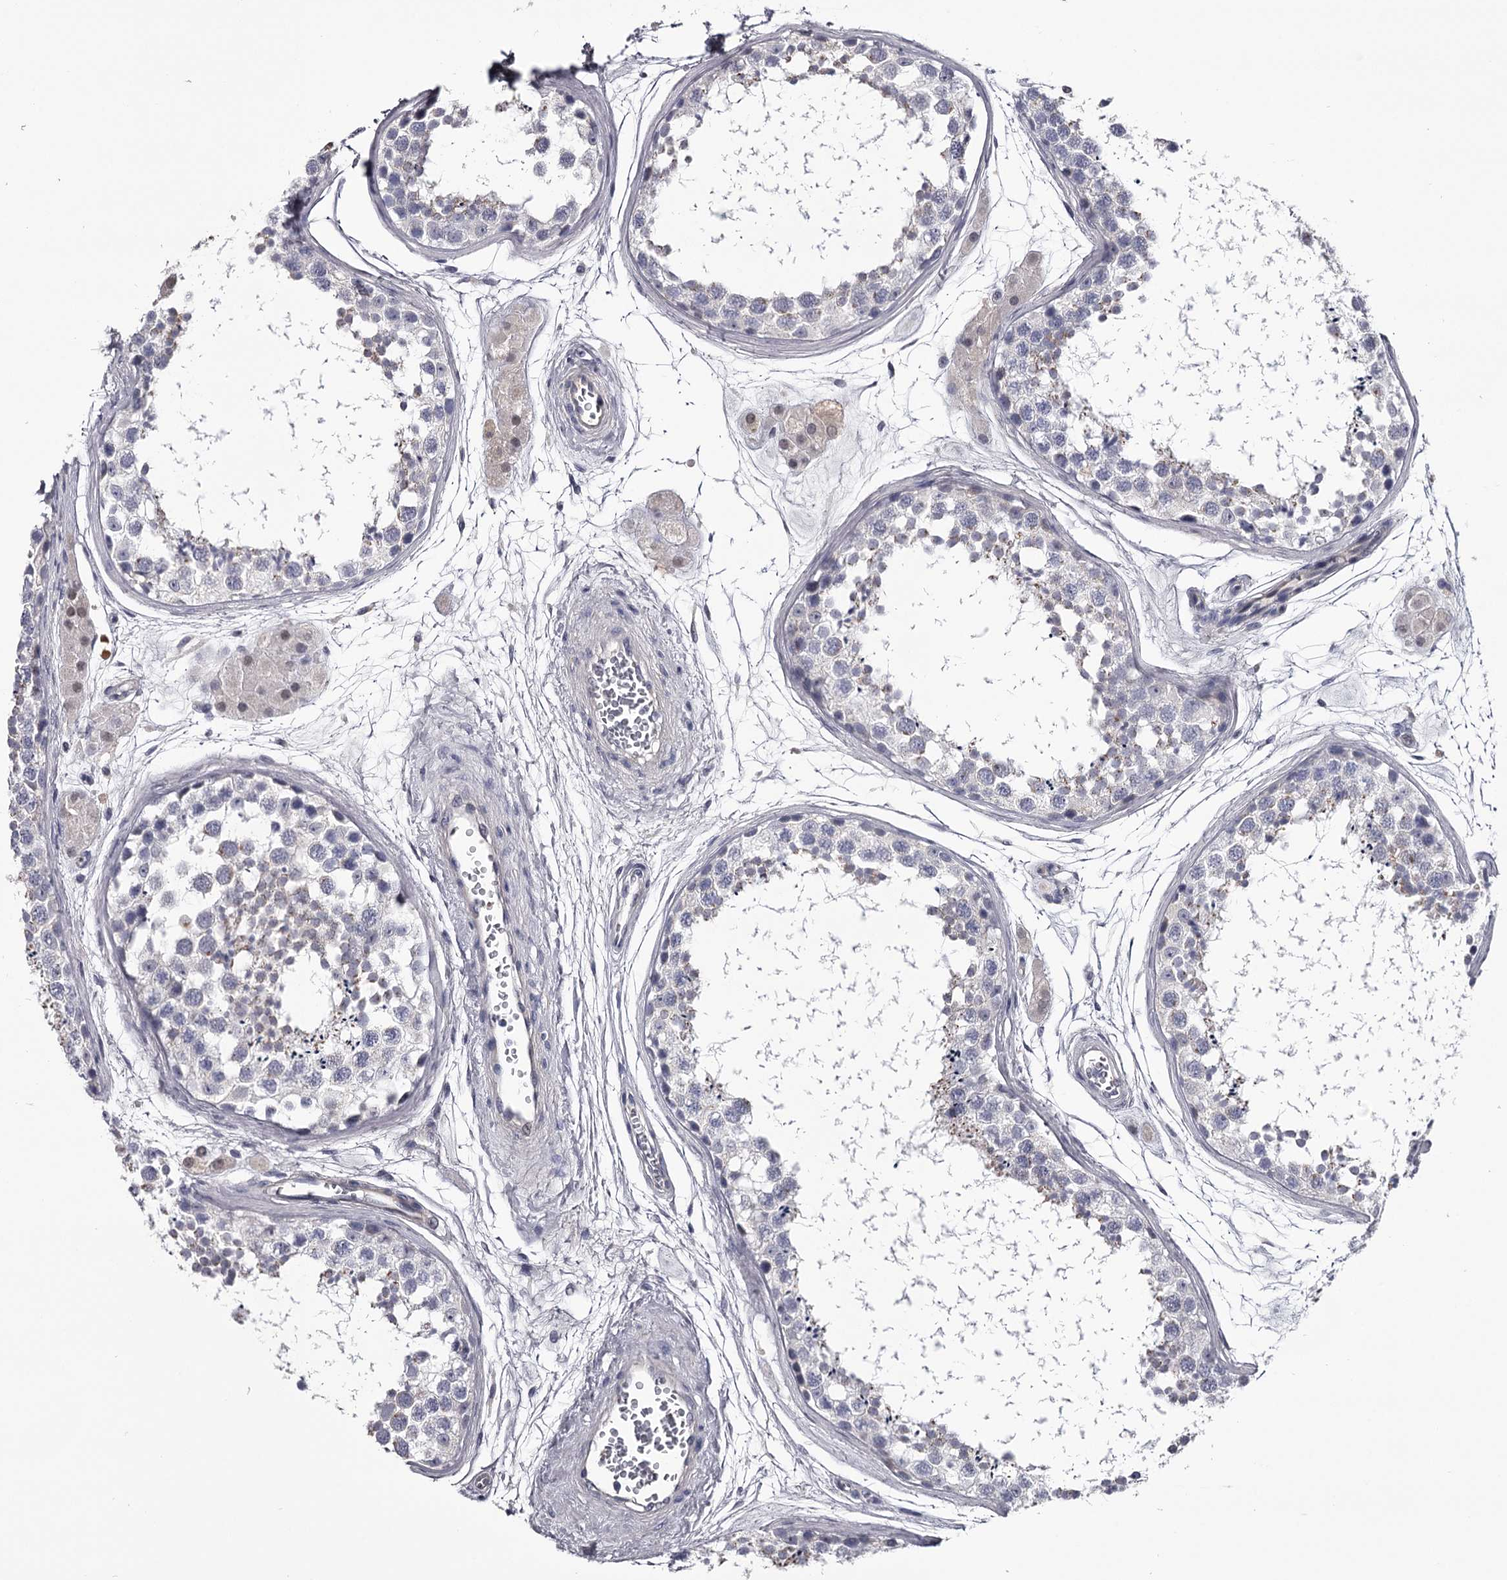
{"staining": {"intensity": "negative", "quantity": "none", "location": "none"}, "tissue": "testis", "cell_type": "Cells in seminiferous ducts", "image_type": "normal", "snomed": [{"axis": "morphology", "description": "Normal tissue, NOS"}, {"axis": "topography", "description": "Testis"}], "caption": "Testis was stained to show a protein in brown. There is no significant expression in cells in seminiferous ducts. (Stains: DAB immunohistochemistry (IHC) with hematoxylin counter stain, Microscopy: brightfield microscopy at high magnification).", "gene": "GSTO1", "patient": {"sex": "male", "age": 56}}